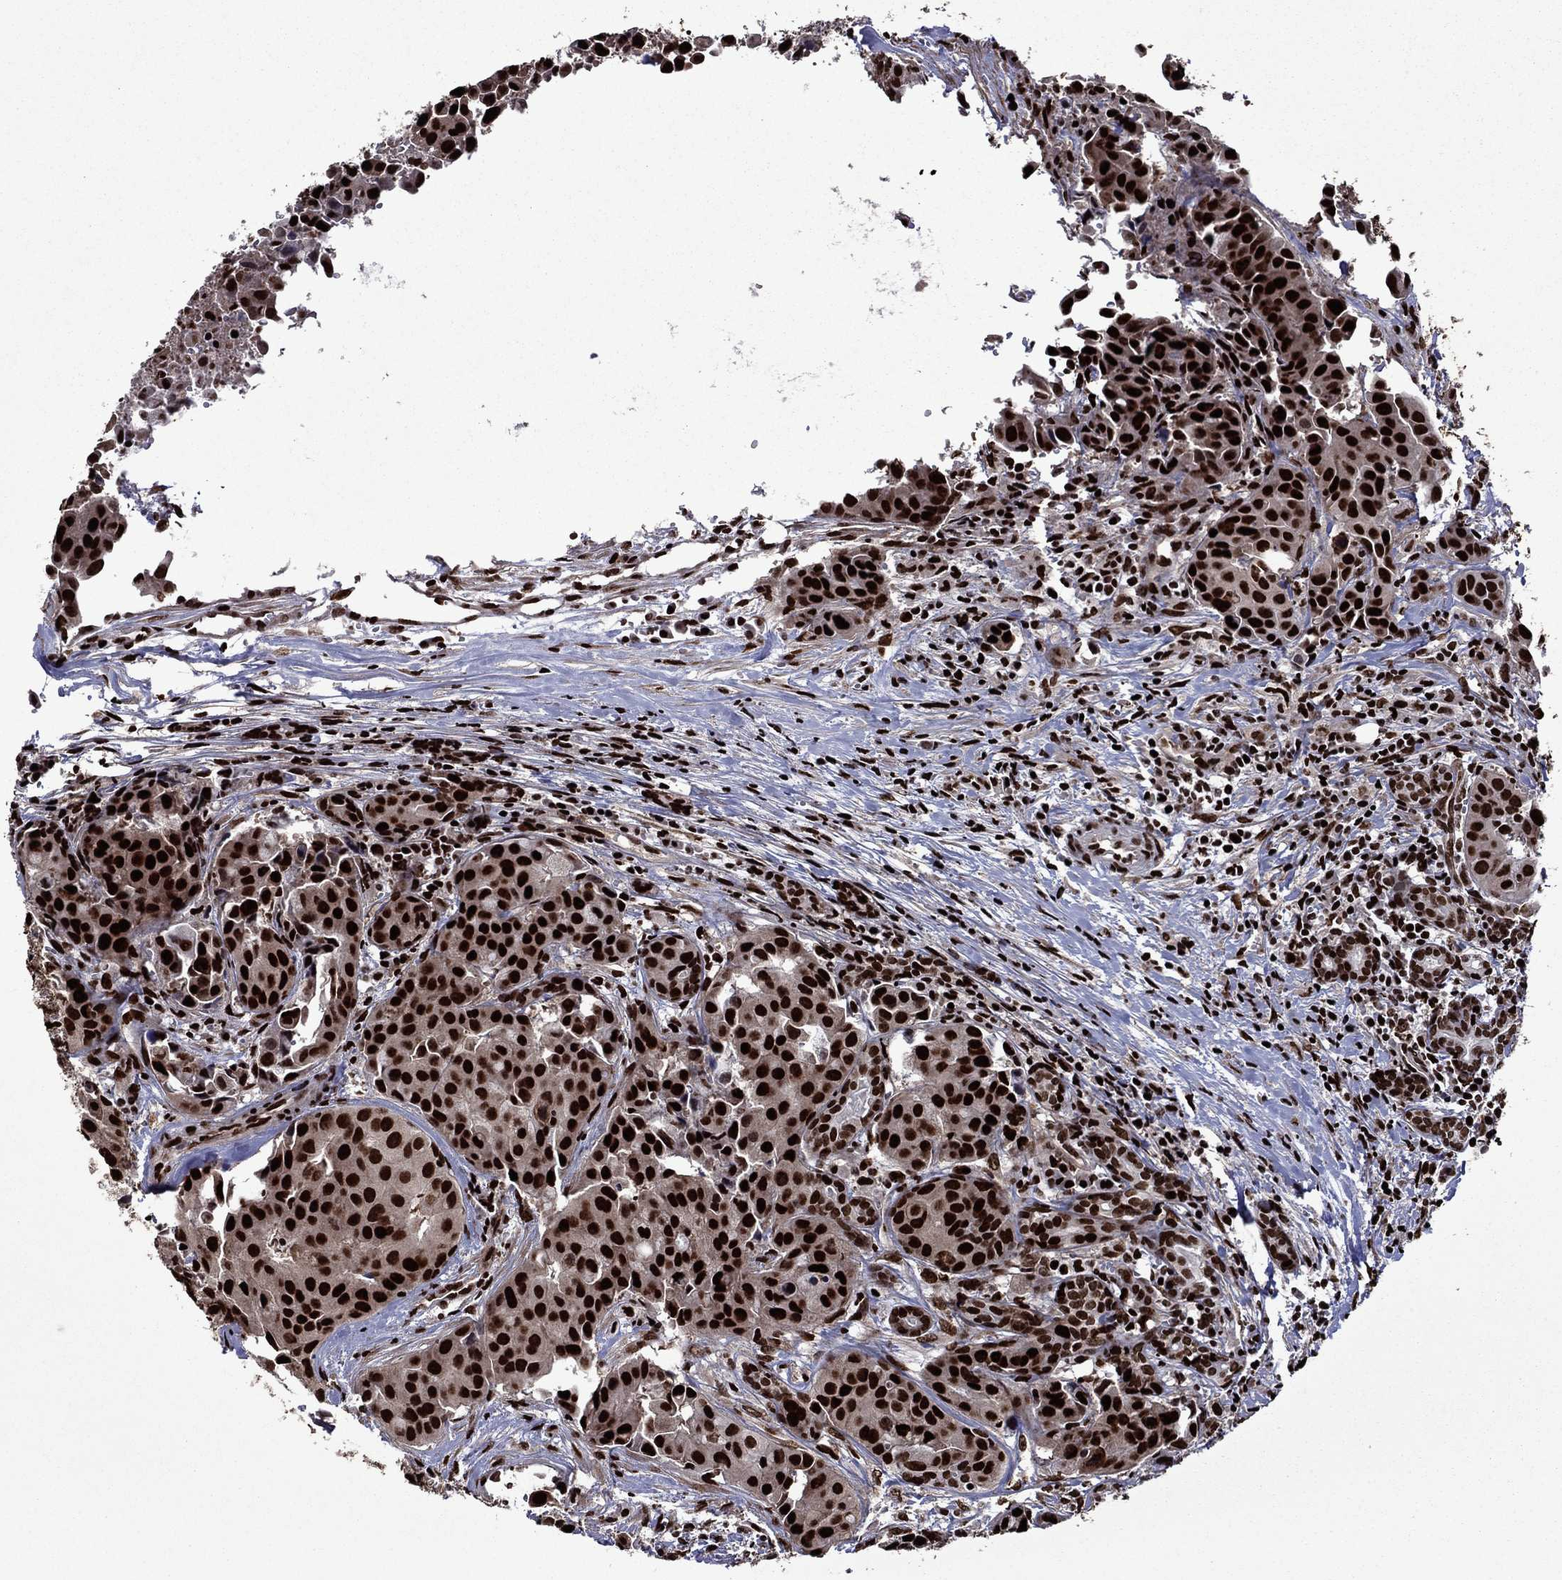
{"staining": {"intensity": "strong", "quantity": ">75%", "location": "nuclear"}, "tissue": "head and neck cancer", "cell_type": "Tumor cells", "image_type": "cancer", "snomed": [{"axis": "morphology", "description": "Adenocarcinoma, NOS"}, {"axis": "topography", "description": "Head-Neck"}], "caption": "Tumor cells exhibit strong nuclear positivity in approximately >75% of cells in head and neck cancer. The staining is performed using DAB (3,3'-diaminobenzidine) brown chromogen to label protein expression. The nuclei are counter-stained blue using hematoxylin.", "gene": "LIMK1", "patient": {"sex": "male", "age": 76}}